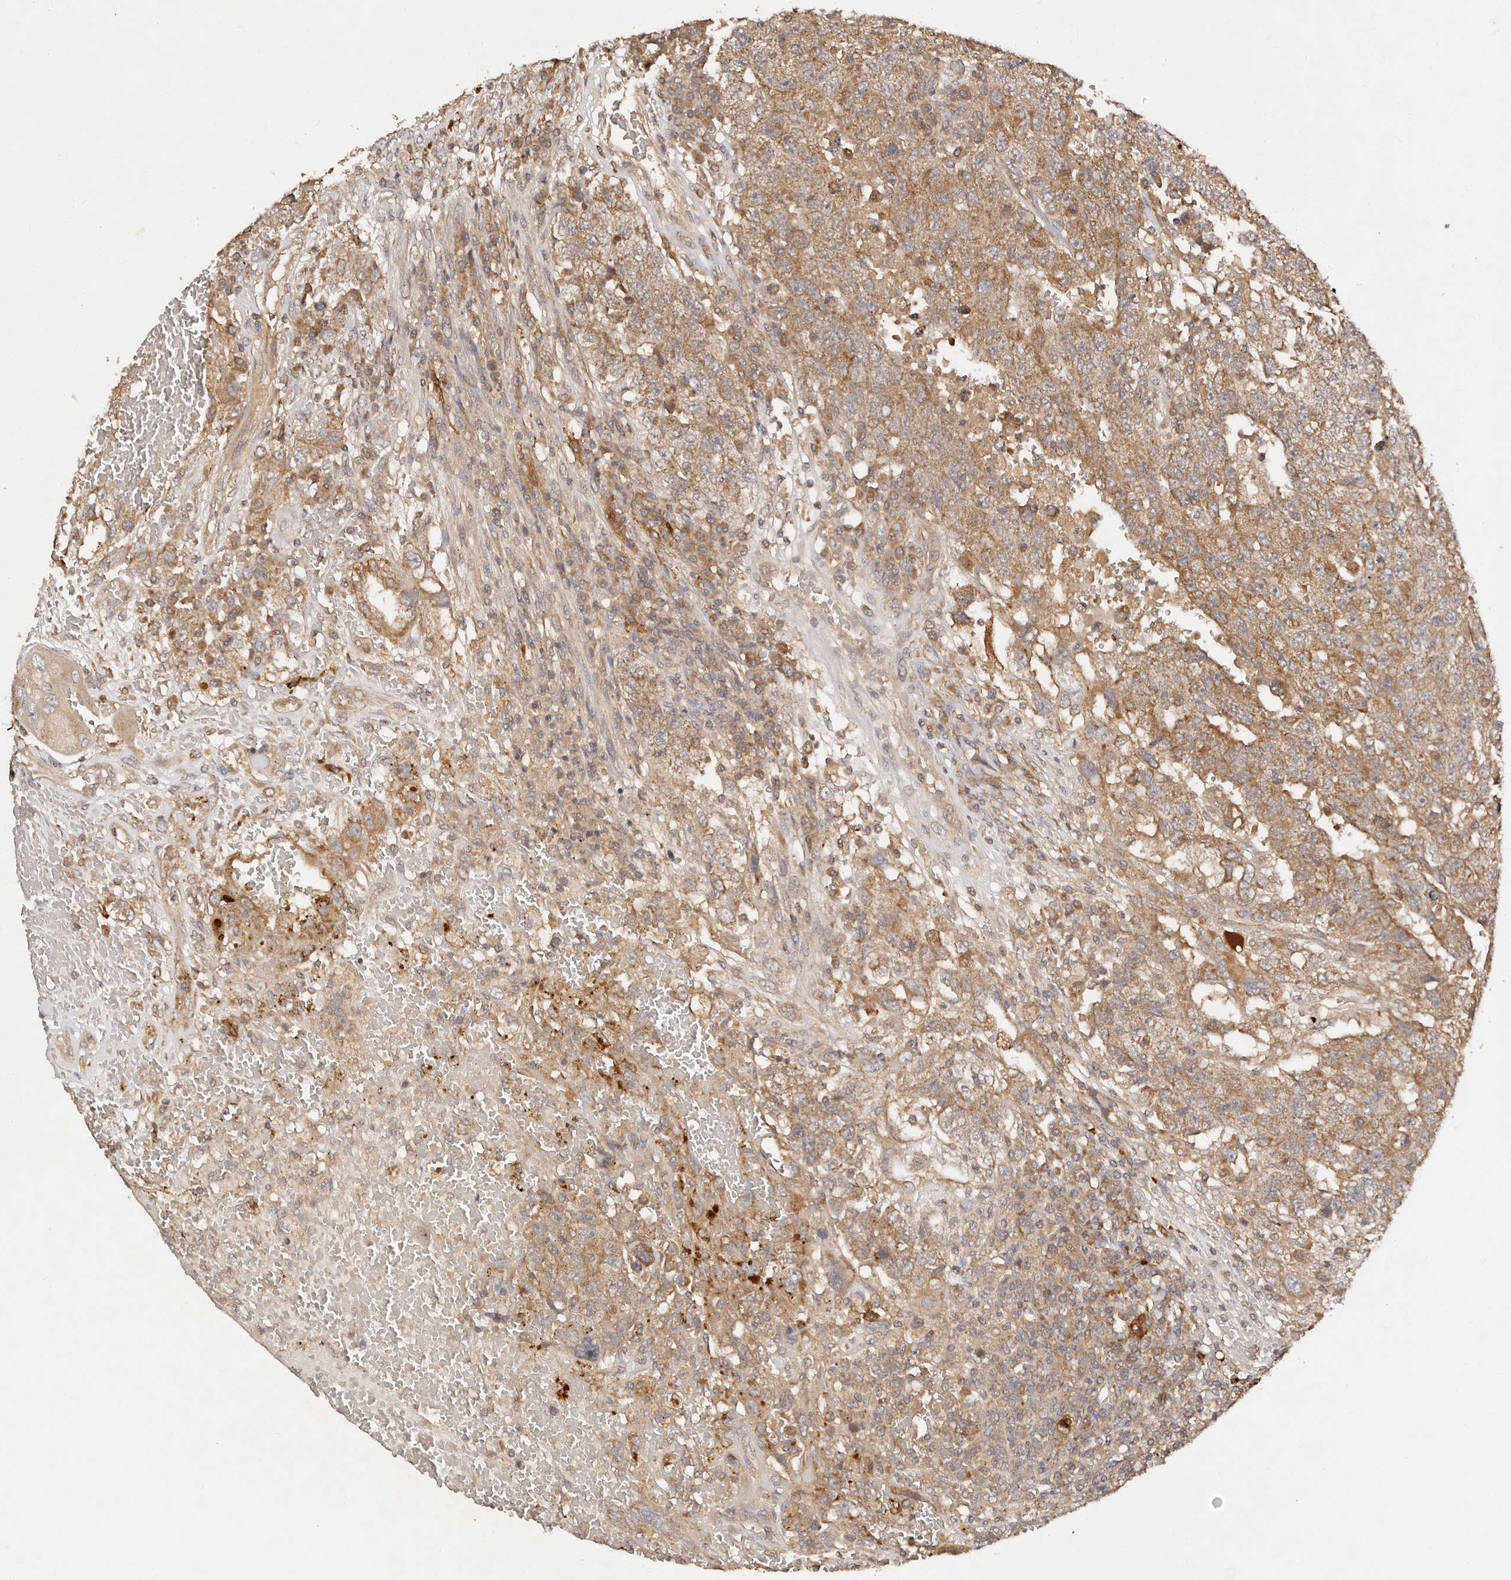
{"staining": {"intensity": "moderate", "quantity": ">75%", "location": "cytoplasmic/membranous"}, "tissue": "testis cancer", "cell_type": "Tumor cells", "image_type": "cancer", "snomed": [{"axis": "morphology", "description": "Carcinoma, Embryonal, NOS"}, {"axis": "topography", "description": "Testis"}], "caption": "Protein staining of testis cancer (embryonal carcinoma) tissue exhibits moderate cytoplasmic/membranous positivity in approximately >75% of tumor cells.", "gene": "DENND11", "patient": {"sex": "male", "age": 26}}